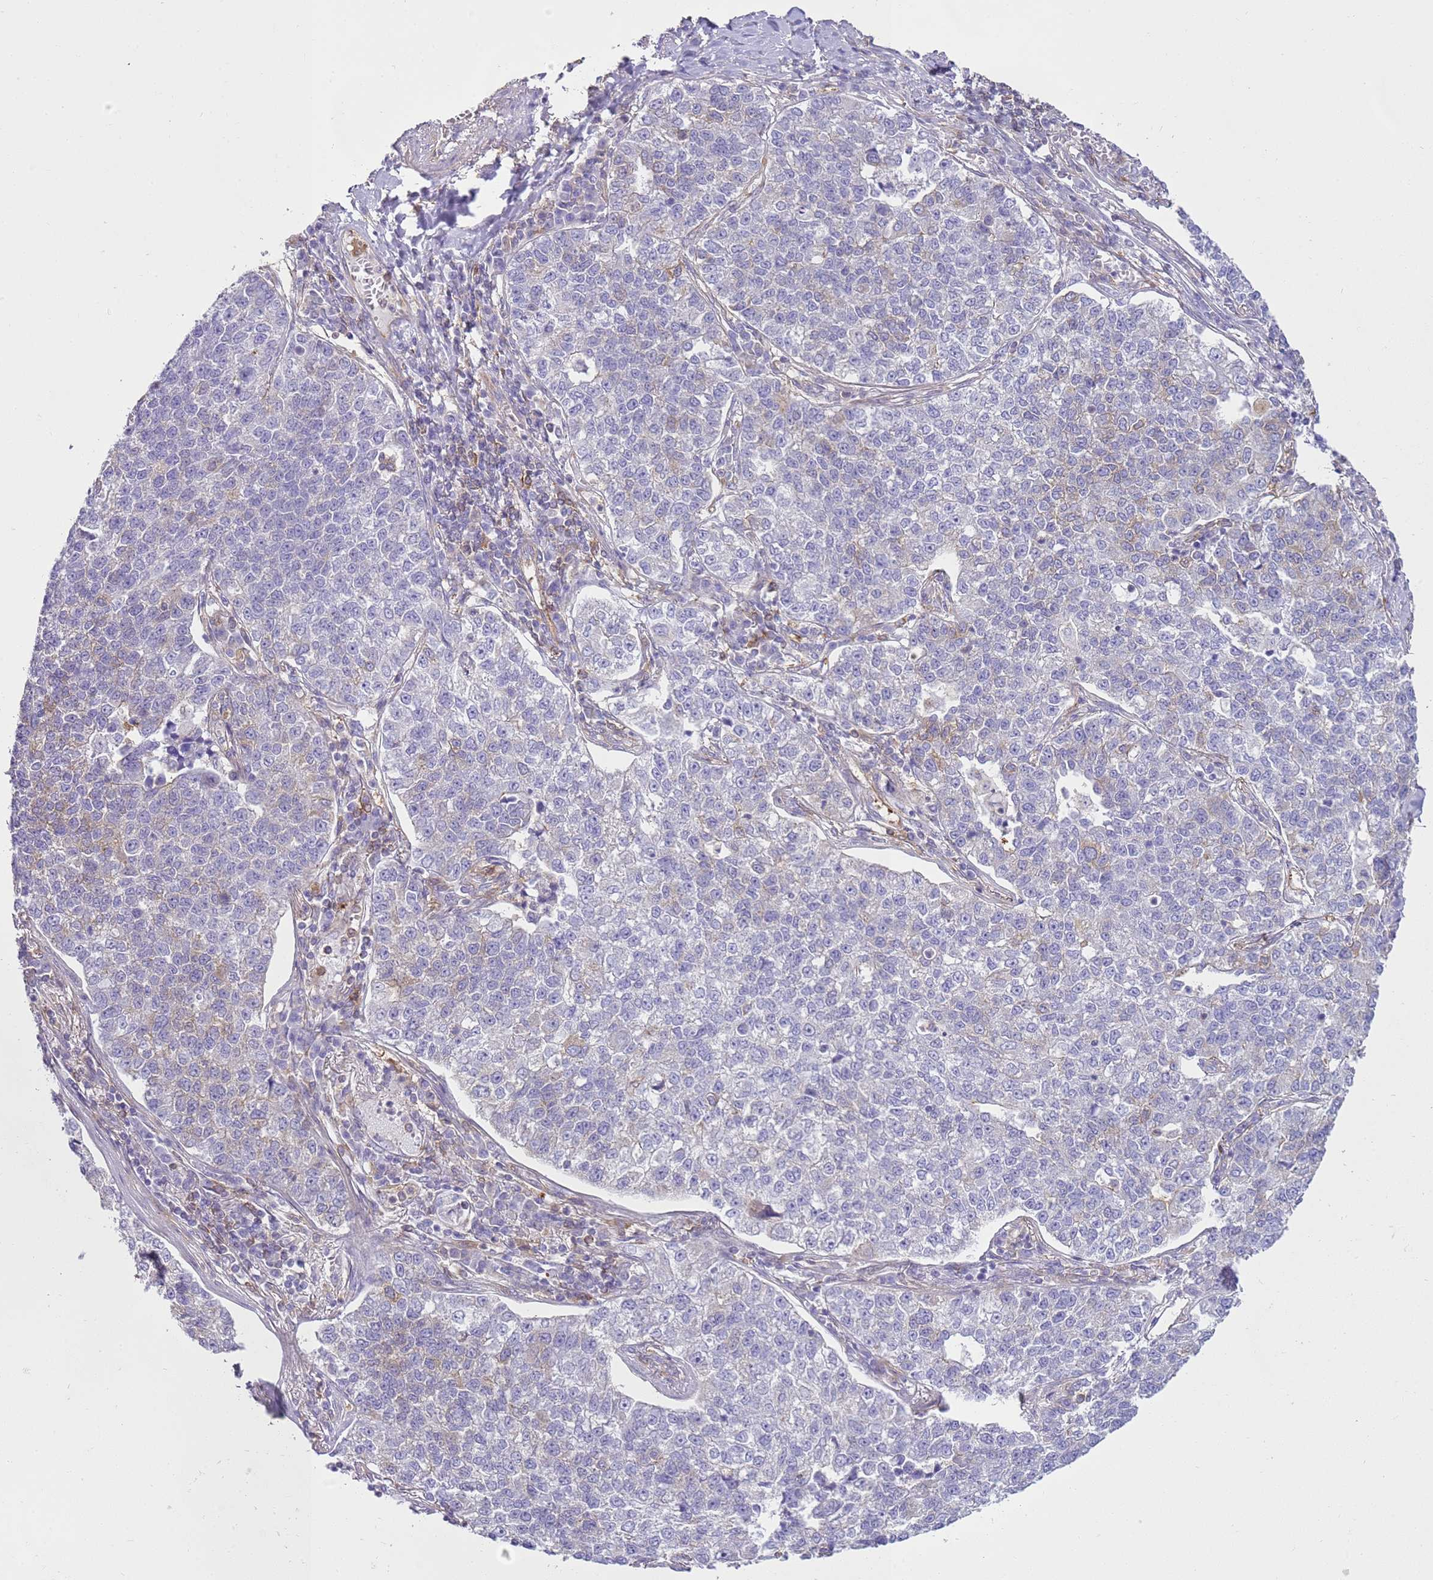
{"staining": {"intensity": "weak", "quantity": "<25%", "location": "cytoplasmic/membranous"}, "tissue": "lung cancer", "cell_type": "Tumor cells", "image_type": "cancer", "snomed": [{"axis": "morphology", "description": "Adenocarcinoma, NOS"}, {"axis": "topography", "description": "Lung"}], "caption": "Lung cancer was stained to show a protein in brown. There is no significant staining in tumor cells. (DAB IHC with hematoxylin counter stain).", "gene": "SNX21", "patient": {"sex": "male", "age": 49}}